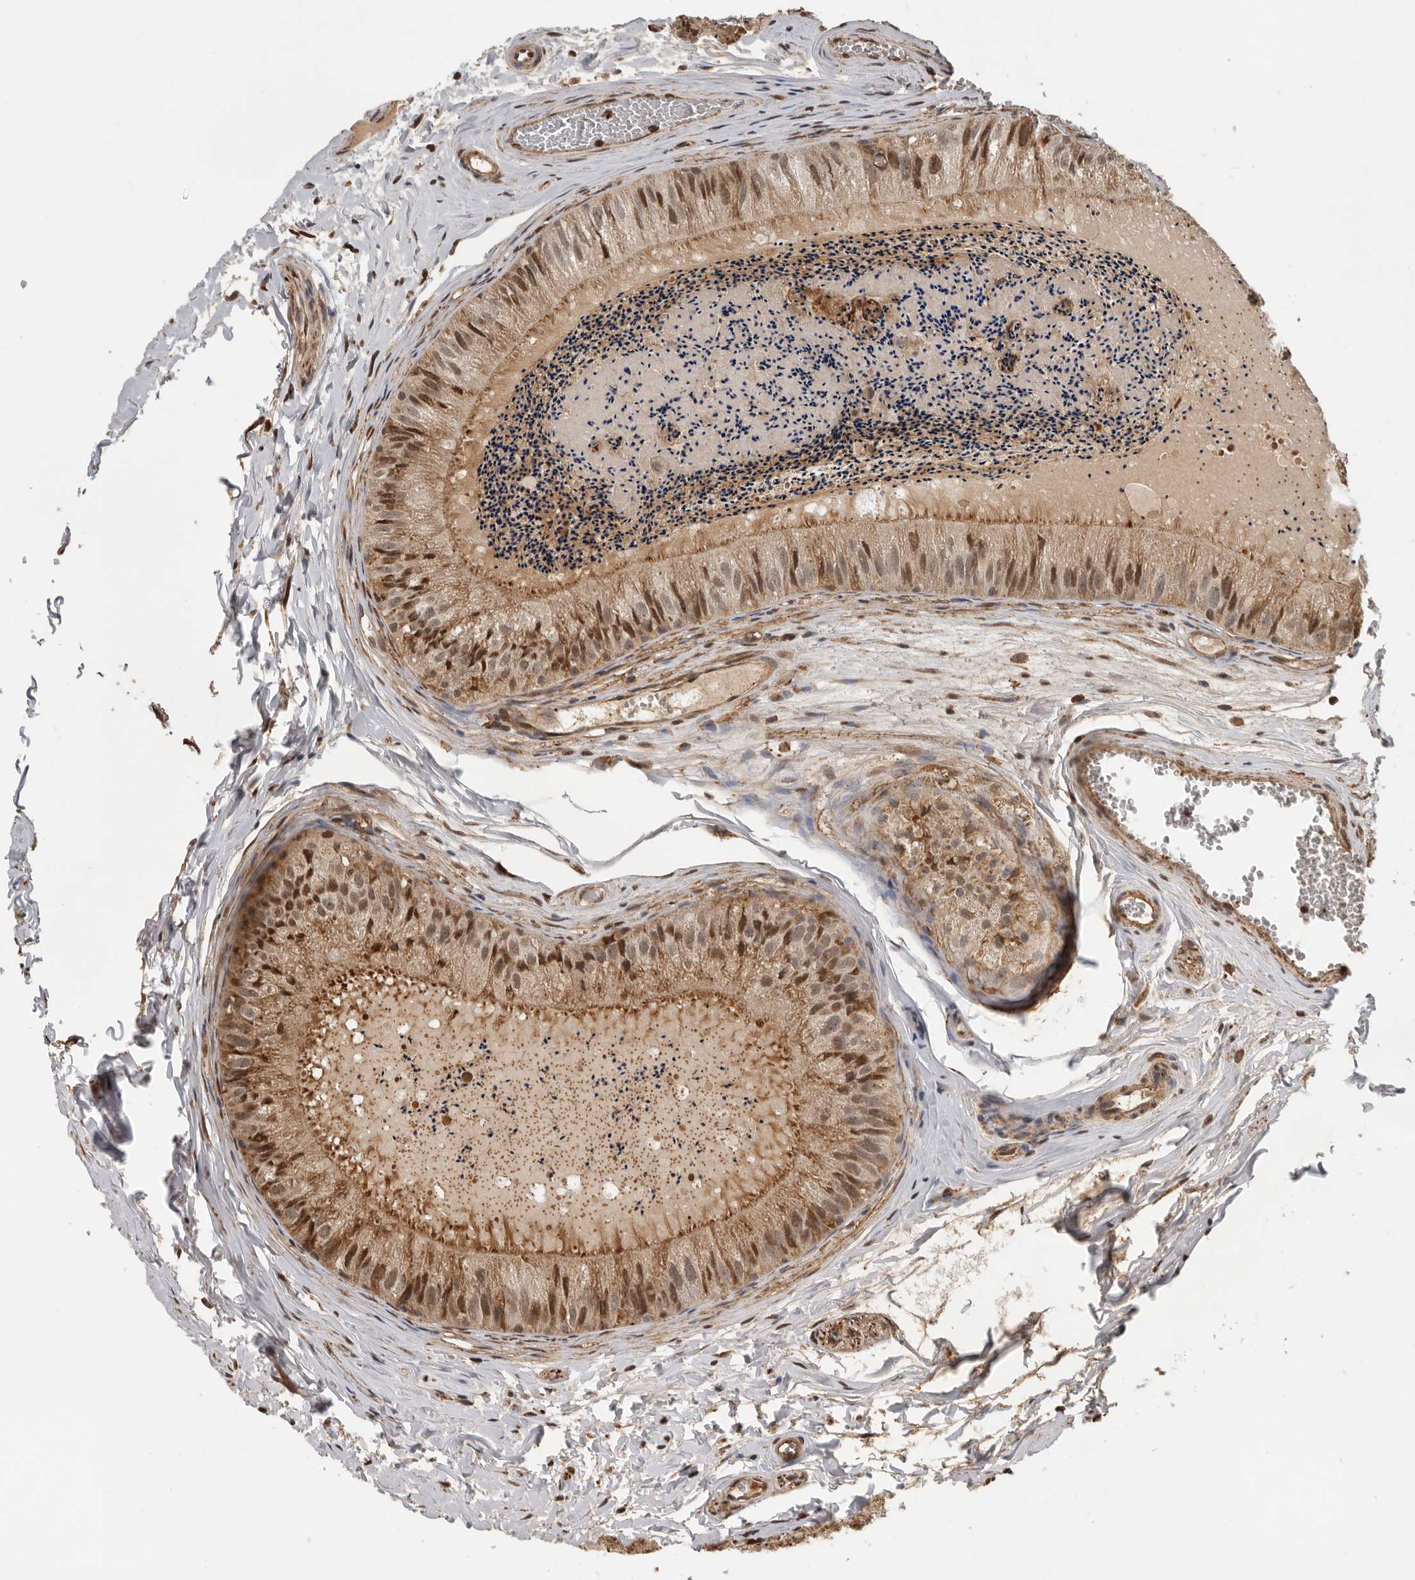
{"staining": {"intensity": "moderate", "quantity": ">75%", "location": "cytoplasmic/membranous,nuclear"}, "tissue": "epididymis", "cell_type": "Glandular cells", "image_type": "normal", "snomed": [{"axis": "morphology", "description": "Normal tissue, NOS"}, {"axis": "topography", "description": "Epididymis"}], "caption": "A medium amount of moderate cytoplasmic/membranous,nuclear staining is present in approximately >75% of glandular cells in normal epididymis. Using DAB (3,3'-diaminobenzidine) (brown) and hematoxylin (blue) stains, captured at high magnification using brightfield microscopy.", "gene": "RNF157", "patient": {"sex": "male", "age": 31}}